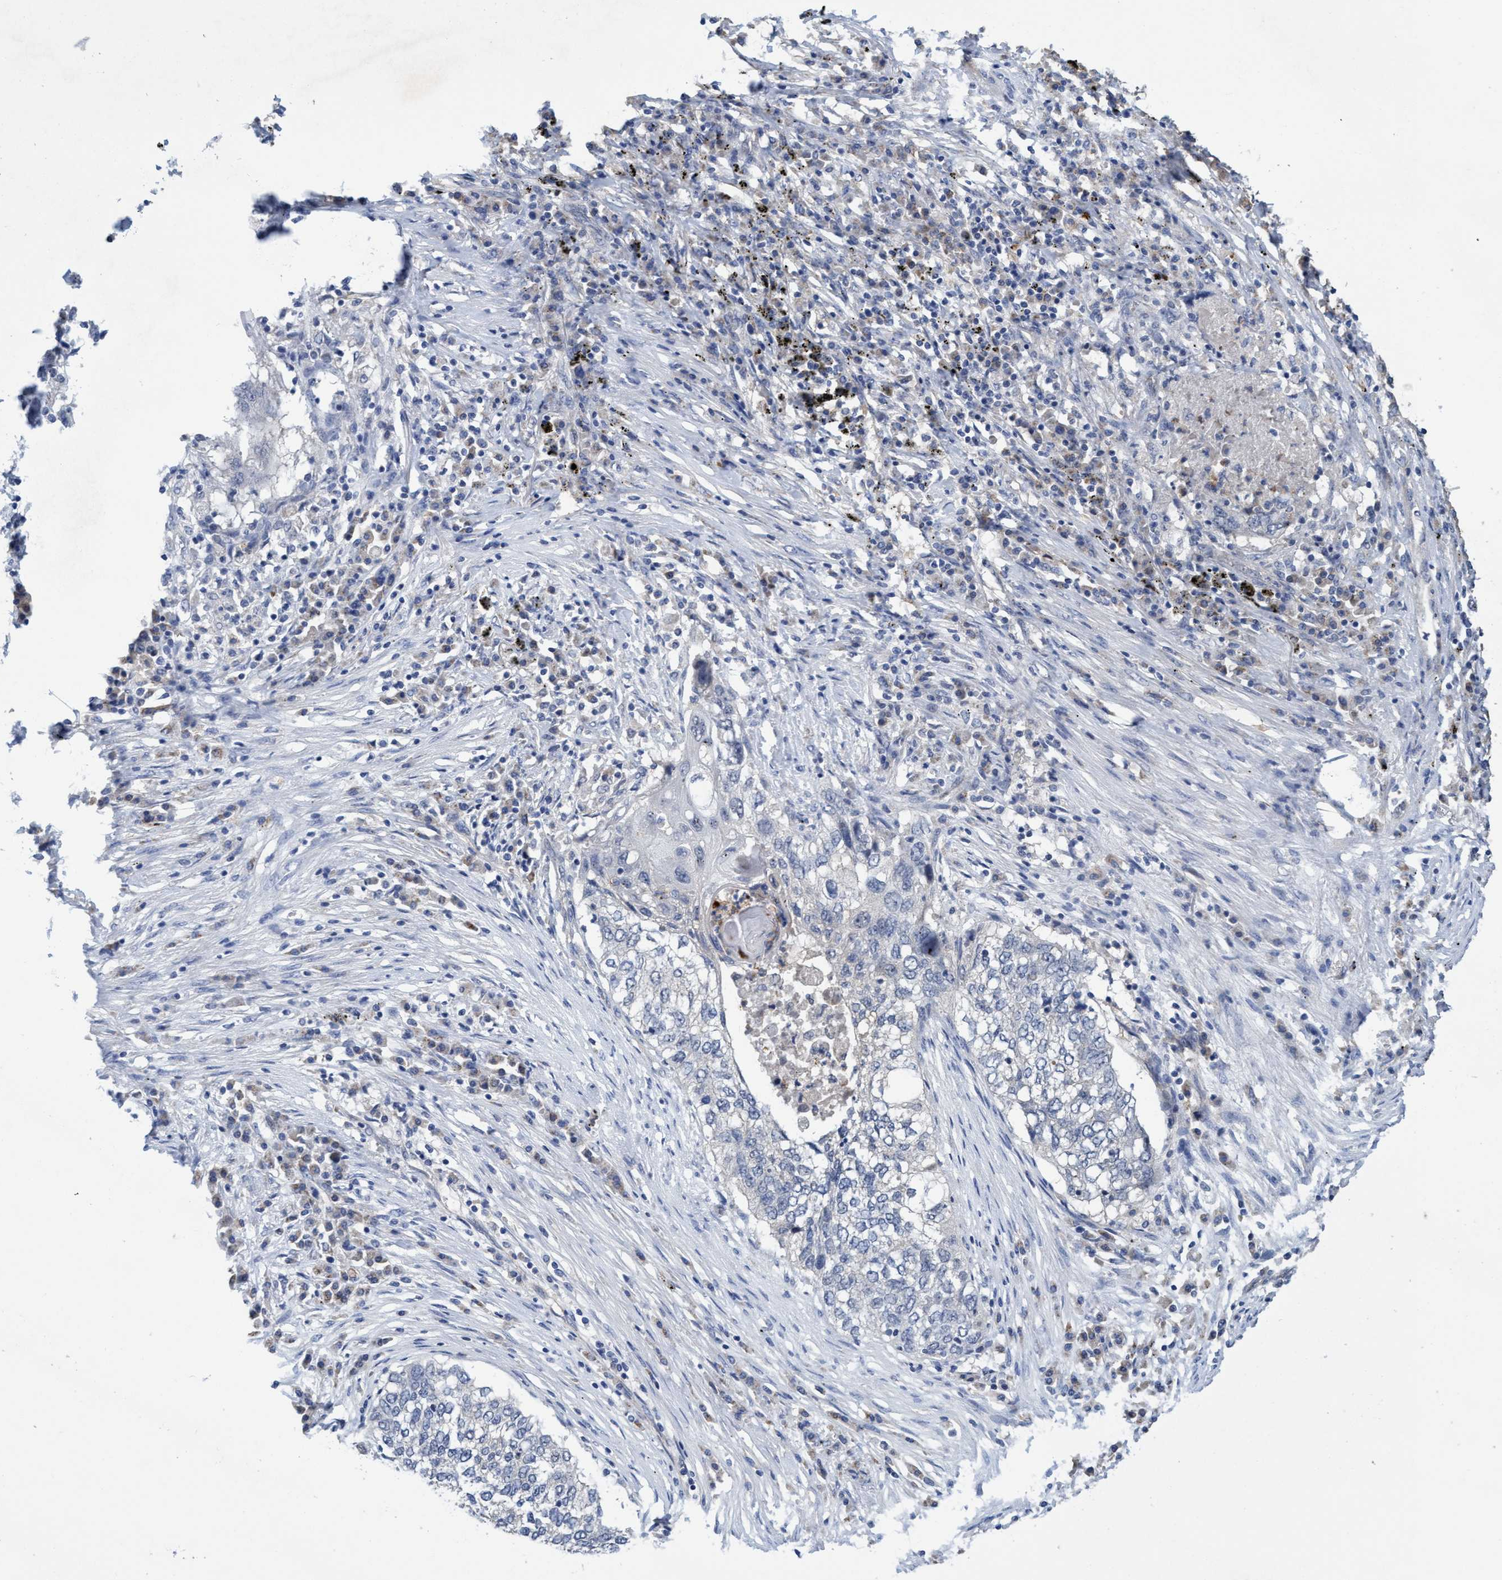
{"staining": {"intensity": "negative", "quantity": "none", "location": "none"}, "tissue": "lung cancer", "cell_type": "Tumor cells", "image_type": "cancer", "snomed": [{"axis": "morphology", "description": "Squamous cell carcinoma, NOS"}, {"axis": "topography", "description": "Lung"}], "caption": "DAB (3,3'-diaminobenzidine) immunohistochemical staining of human lung cancer (squamous cell carcinoma) displays no significant expression in tumor cells.", "gene": "SEMA4D", "patient": {"sex": "female", "age": 63}}